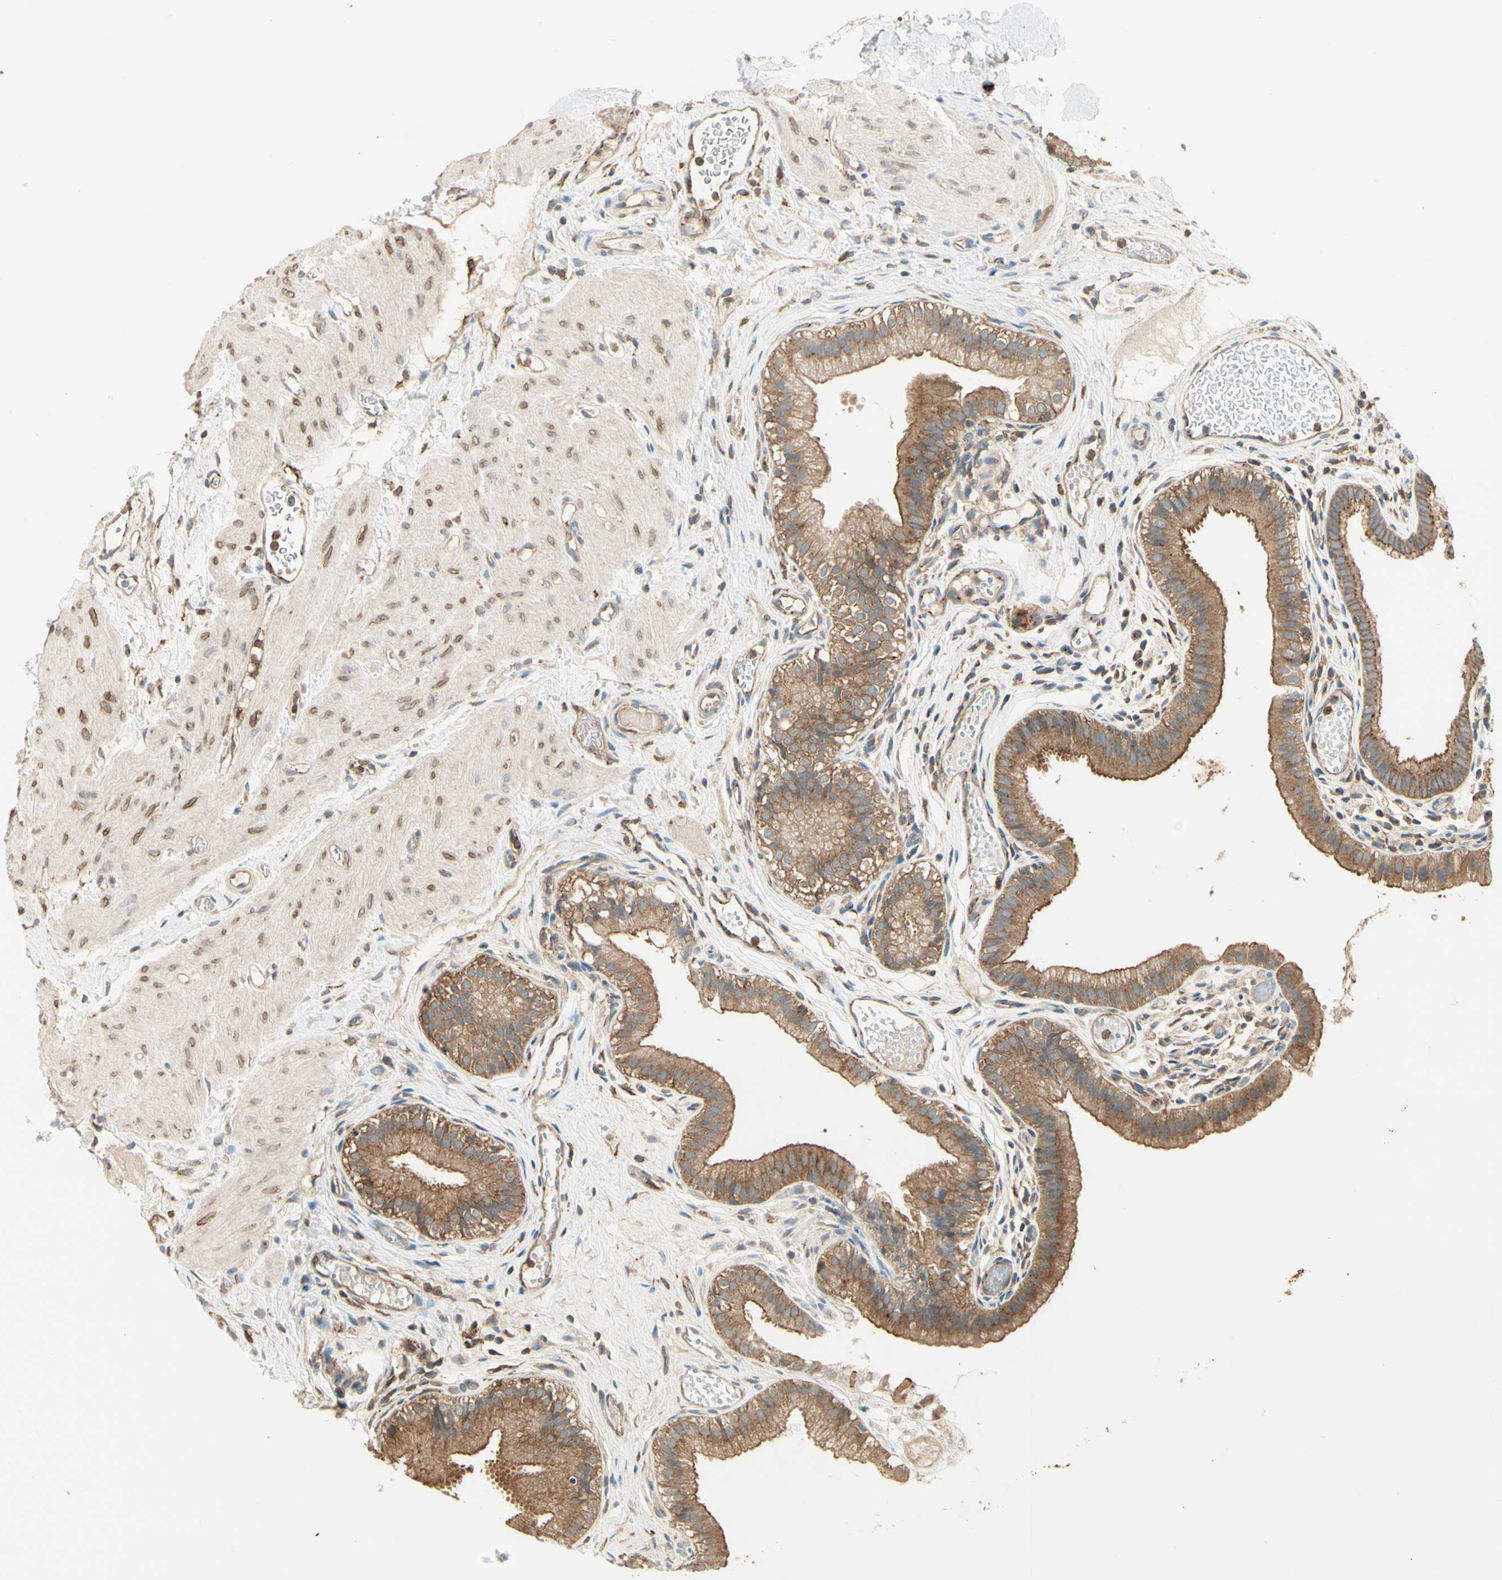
{"staining": {"intensity": "moderate", "quantity": ">75%", "location": "cytoplasmic/membranous"}, "tissue": "gallbladder", "cell_type": "Glandular cells", "image_type": "normal", "snomed": [{"axis": "morphology", "description": "Normal tissue, NOS"}, {"axis": "topography", "description": "Gallbladder"}], "caption": "DAB immunohistochemical staining of benign human gallbladder demonstrates moderate cytoplasmic/membranous protein staining in approximately >75% of glandular cells.", "gene": "AGFG1", "patient": {"sex": "female", "age": 26}}